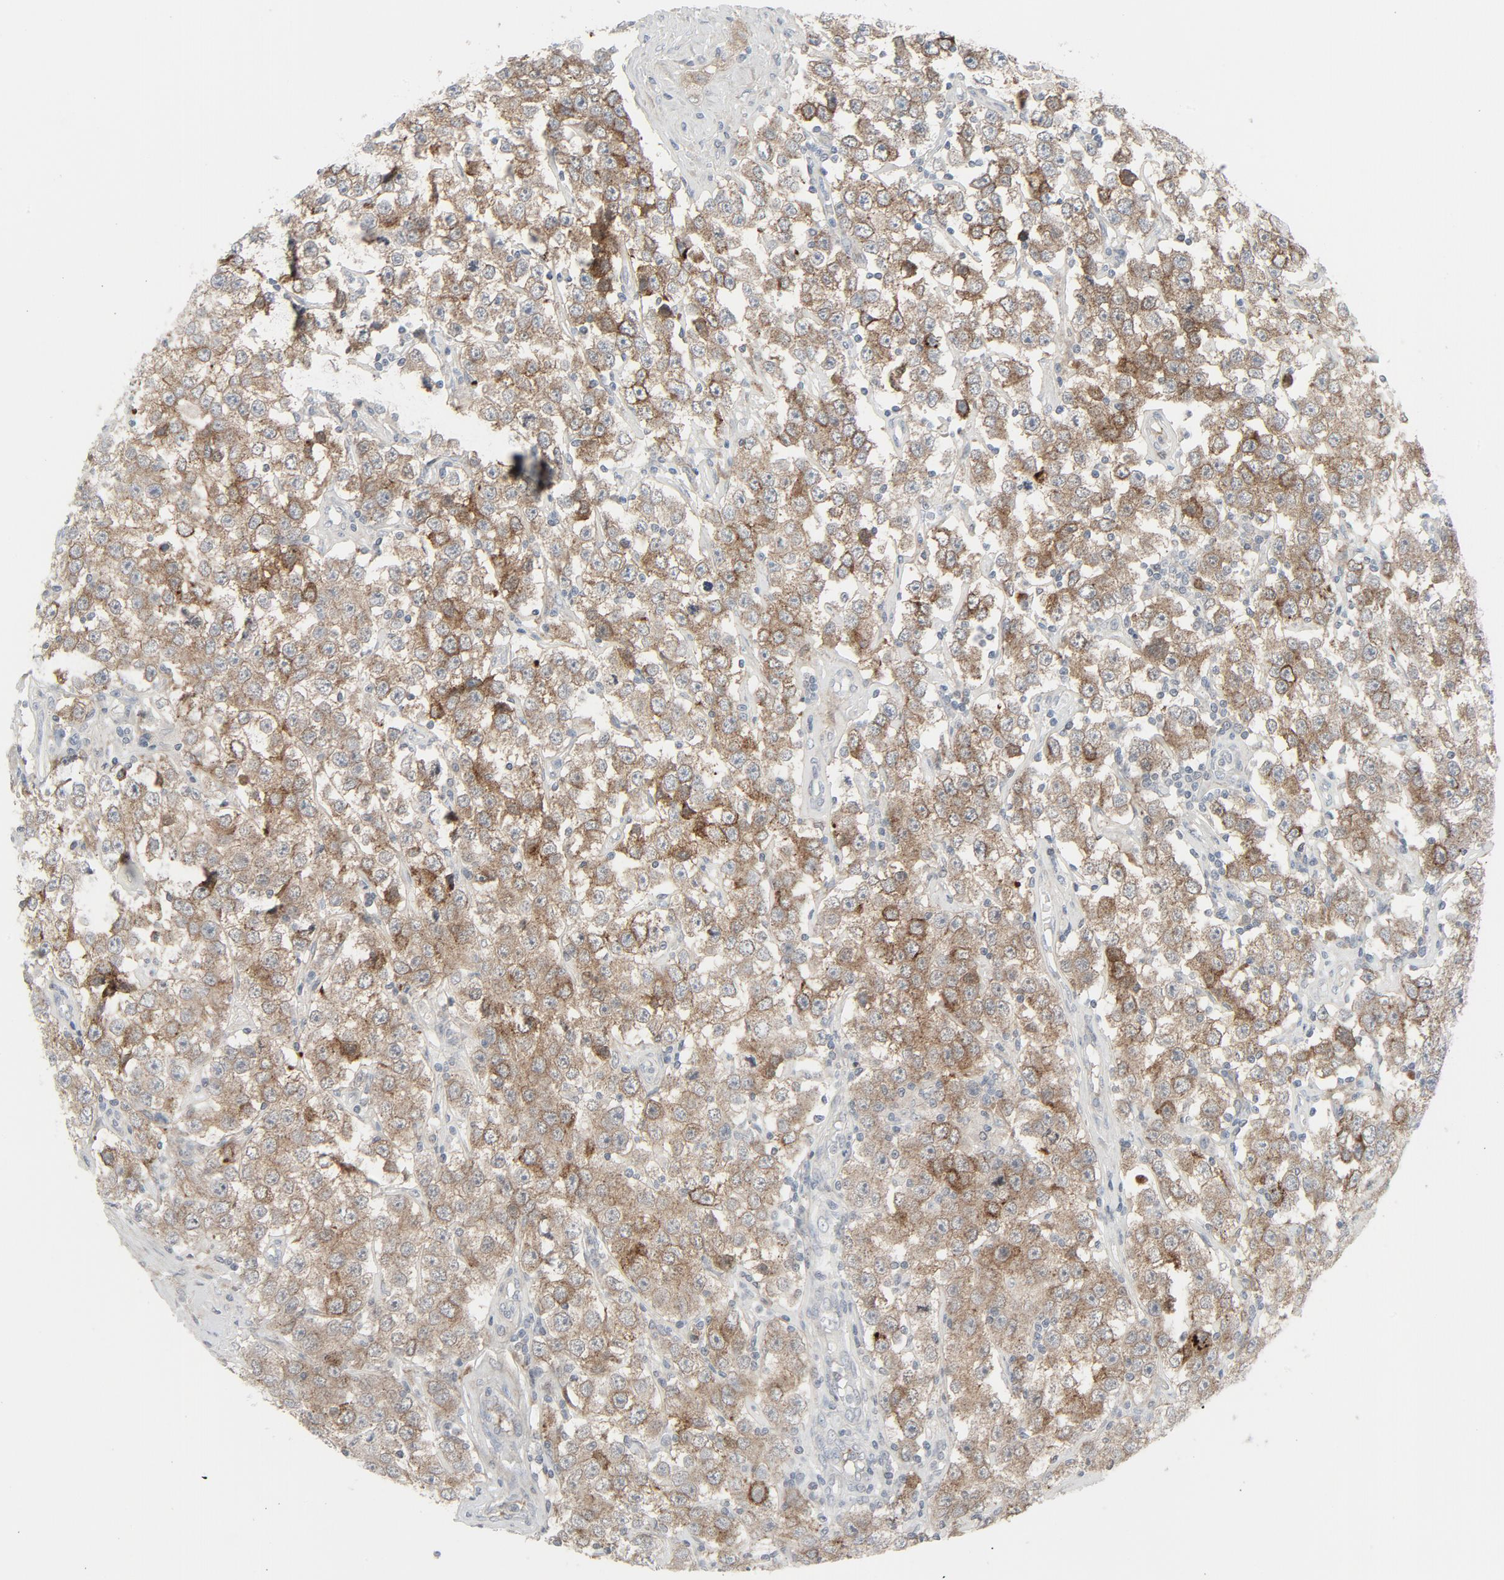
{"staining": {"intensity": "strong", "quantity": ">75%", "location": "cytoplasmic/membranous"}, "tissue": "testis cancer", "cell_type": "Tumor cells", "image_type": "cancer", "snomed": [{"axis": "morphology", "description": "Seminoma, NOS"}, {"axis": "topography", "description": "Testis"}], "caption": "The immunohistochemical stain labels strong cytoplasmic/membranous expression in tumor cells of testis cancer (seminoma) tissue.", "gene": "FGFR3", "patient": {"sex": "male", "age": 52}}